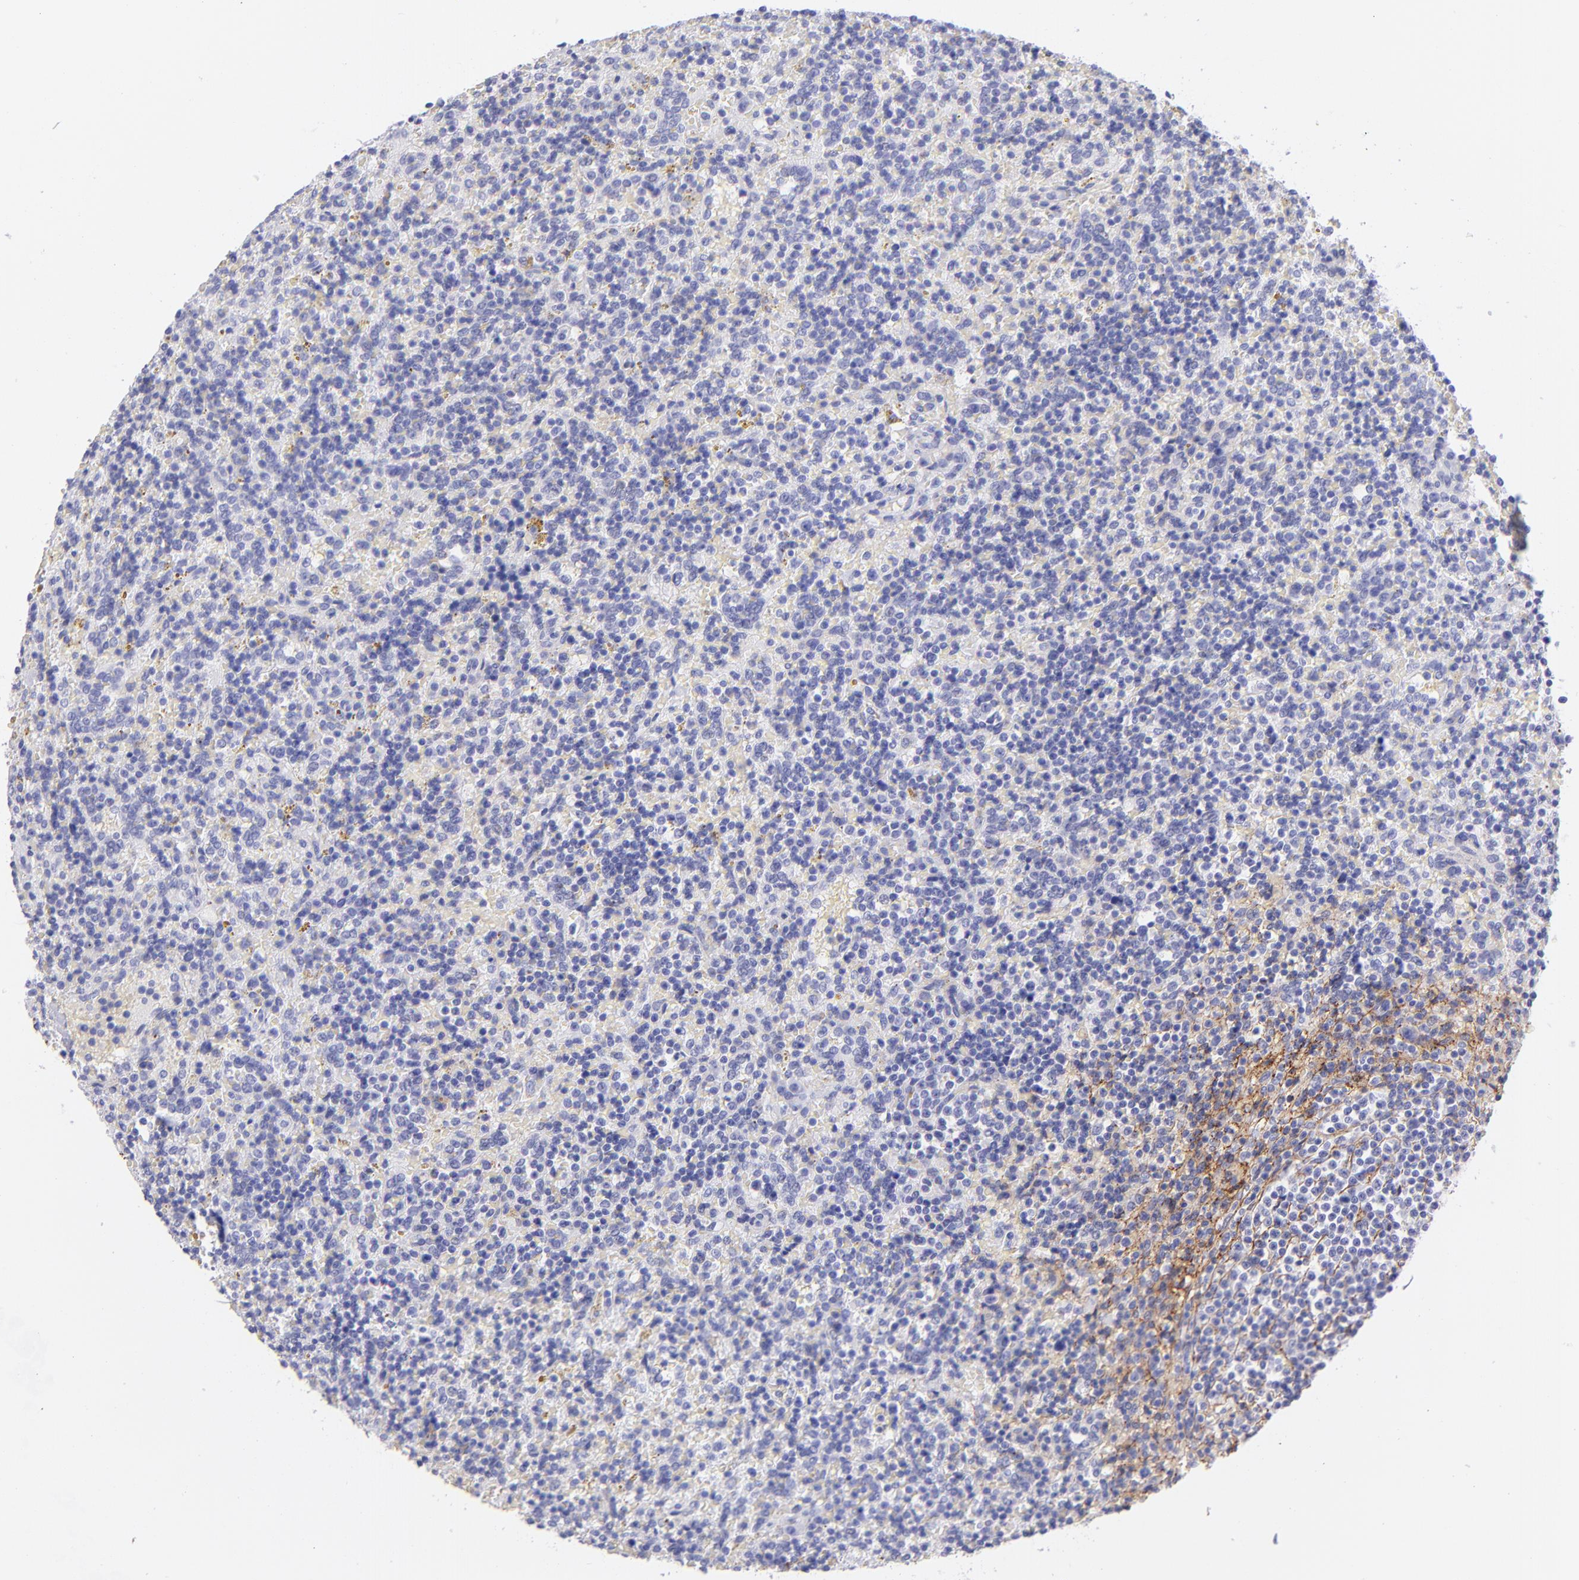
{"staining": {"intensity": "moderate", "quantity": "<25%", "location": "cytoplasmic/membranous"}, "tissue": "lymphoma", "cell_type": "Tumor cells", "image_type": "cancer", "snomed": [{"axis": "morphology", "description": "Malignant lymphoma, non-Hodgkin's type, Low grade"}, {"axis": "topography", "description": "Spleen"}], "caption": "Human malignant lymphoma, non-Hodgkin's type (low-grade) stained with a brown dye shows moderate cytoplasmic/membranous positive expression in approximately <25% of tumor cells.", "gene": "CD81", "patient": {"sex": "male", "age": 67}}